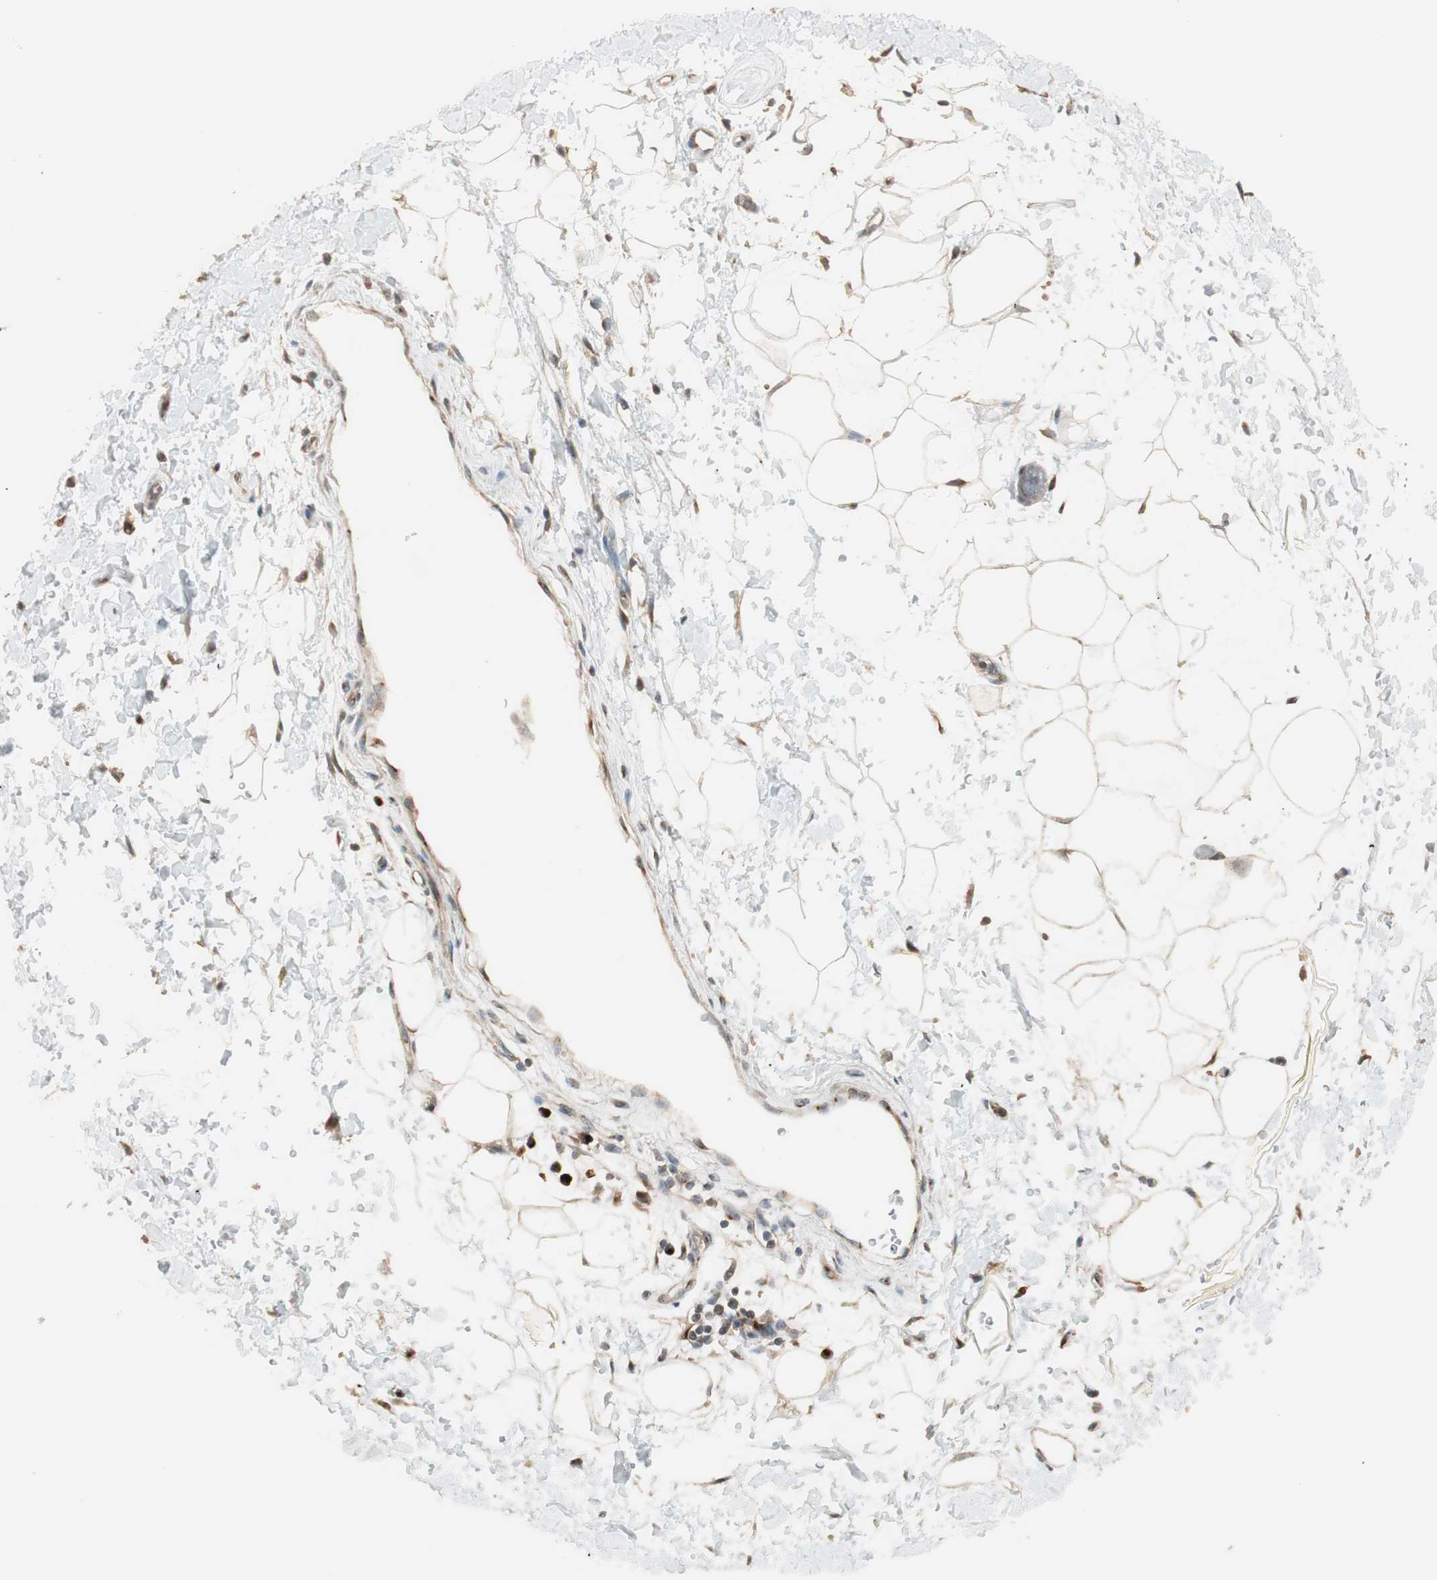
{"staining": {"intensity": "moderate", "quantity": ">75%", "location": "cytoplasmic/membranous"}, "tissue": "adipose tissue", "cell_type": "Adipocytes", "image_type": "normal", "snomed": [{"axis": "morphology", "description": "Normal tissue, NOS"}, {"axis": "topography", "description": "Soft tissue"}], "caption": "Human adipose tissue stained for a protein (brown) exhibits moderate cytoplasmic/membranous positive expression in about >75% of adipocytes.", "gene": "RARRES1", "patient": {"sex": "male", "age": 72}}